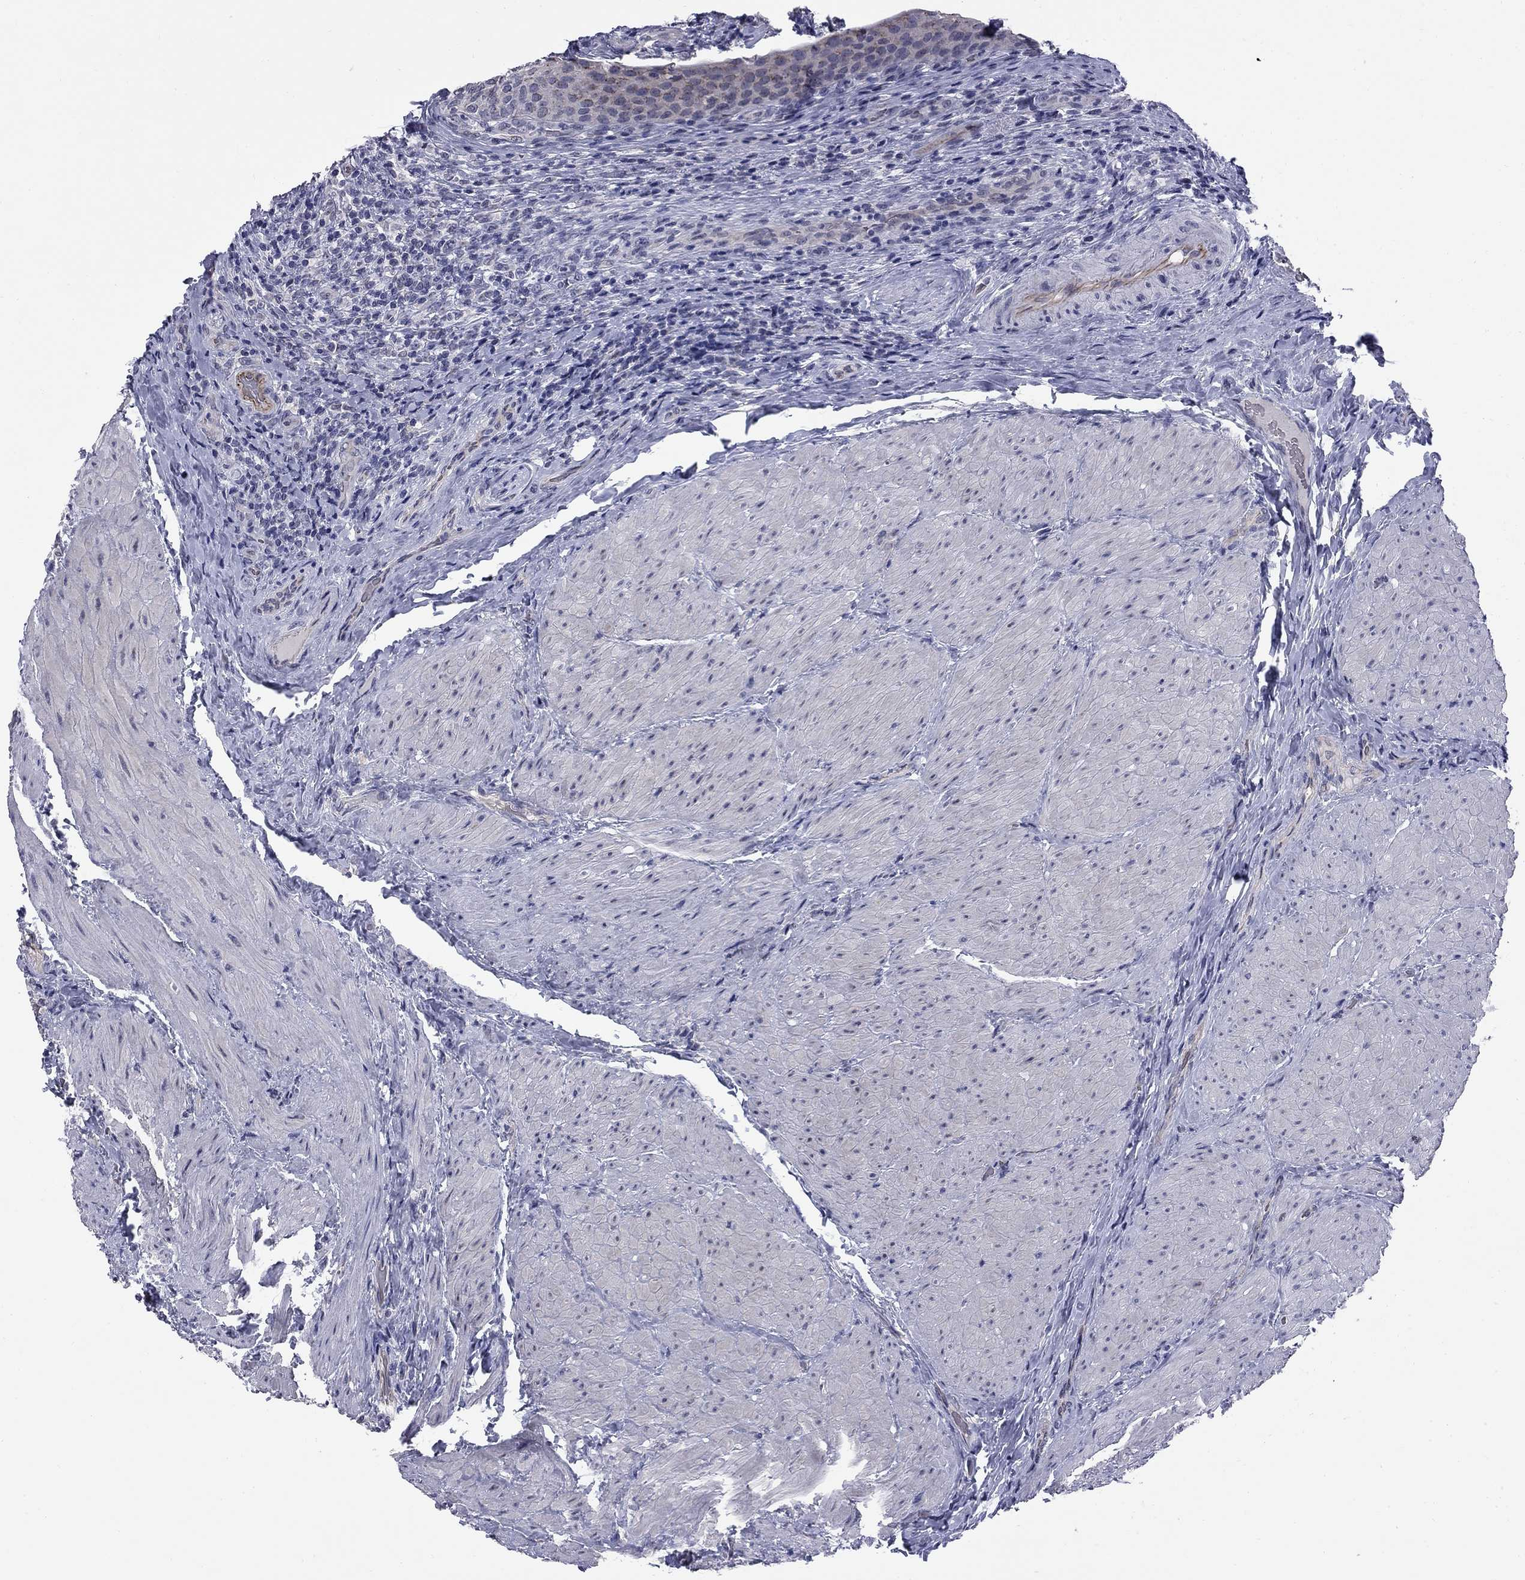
{"staining": {"intensity": "negative", "quantity": "none", "location": "none"}, "tissue": "urinary bladder", "cell_type": "Urothelial cells", "image_type": "normal", "snomed": [{"axis": "morphology", "description": "Normal tissue, NOS"}, {"axis": "topography", "description": "Urinary bladder"}, {"axis": "topography", "description": "Peripheral nerve tissue"}], "caption": "DAB immunohistochemical staining of benign human urinary bladder shows no significant expression in urothelial cells.", "gene": "HTR4", "patient": {"sex": "male", "age": 66}}